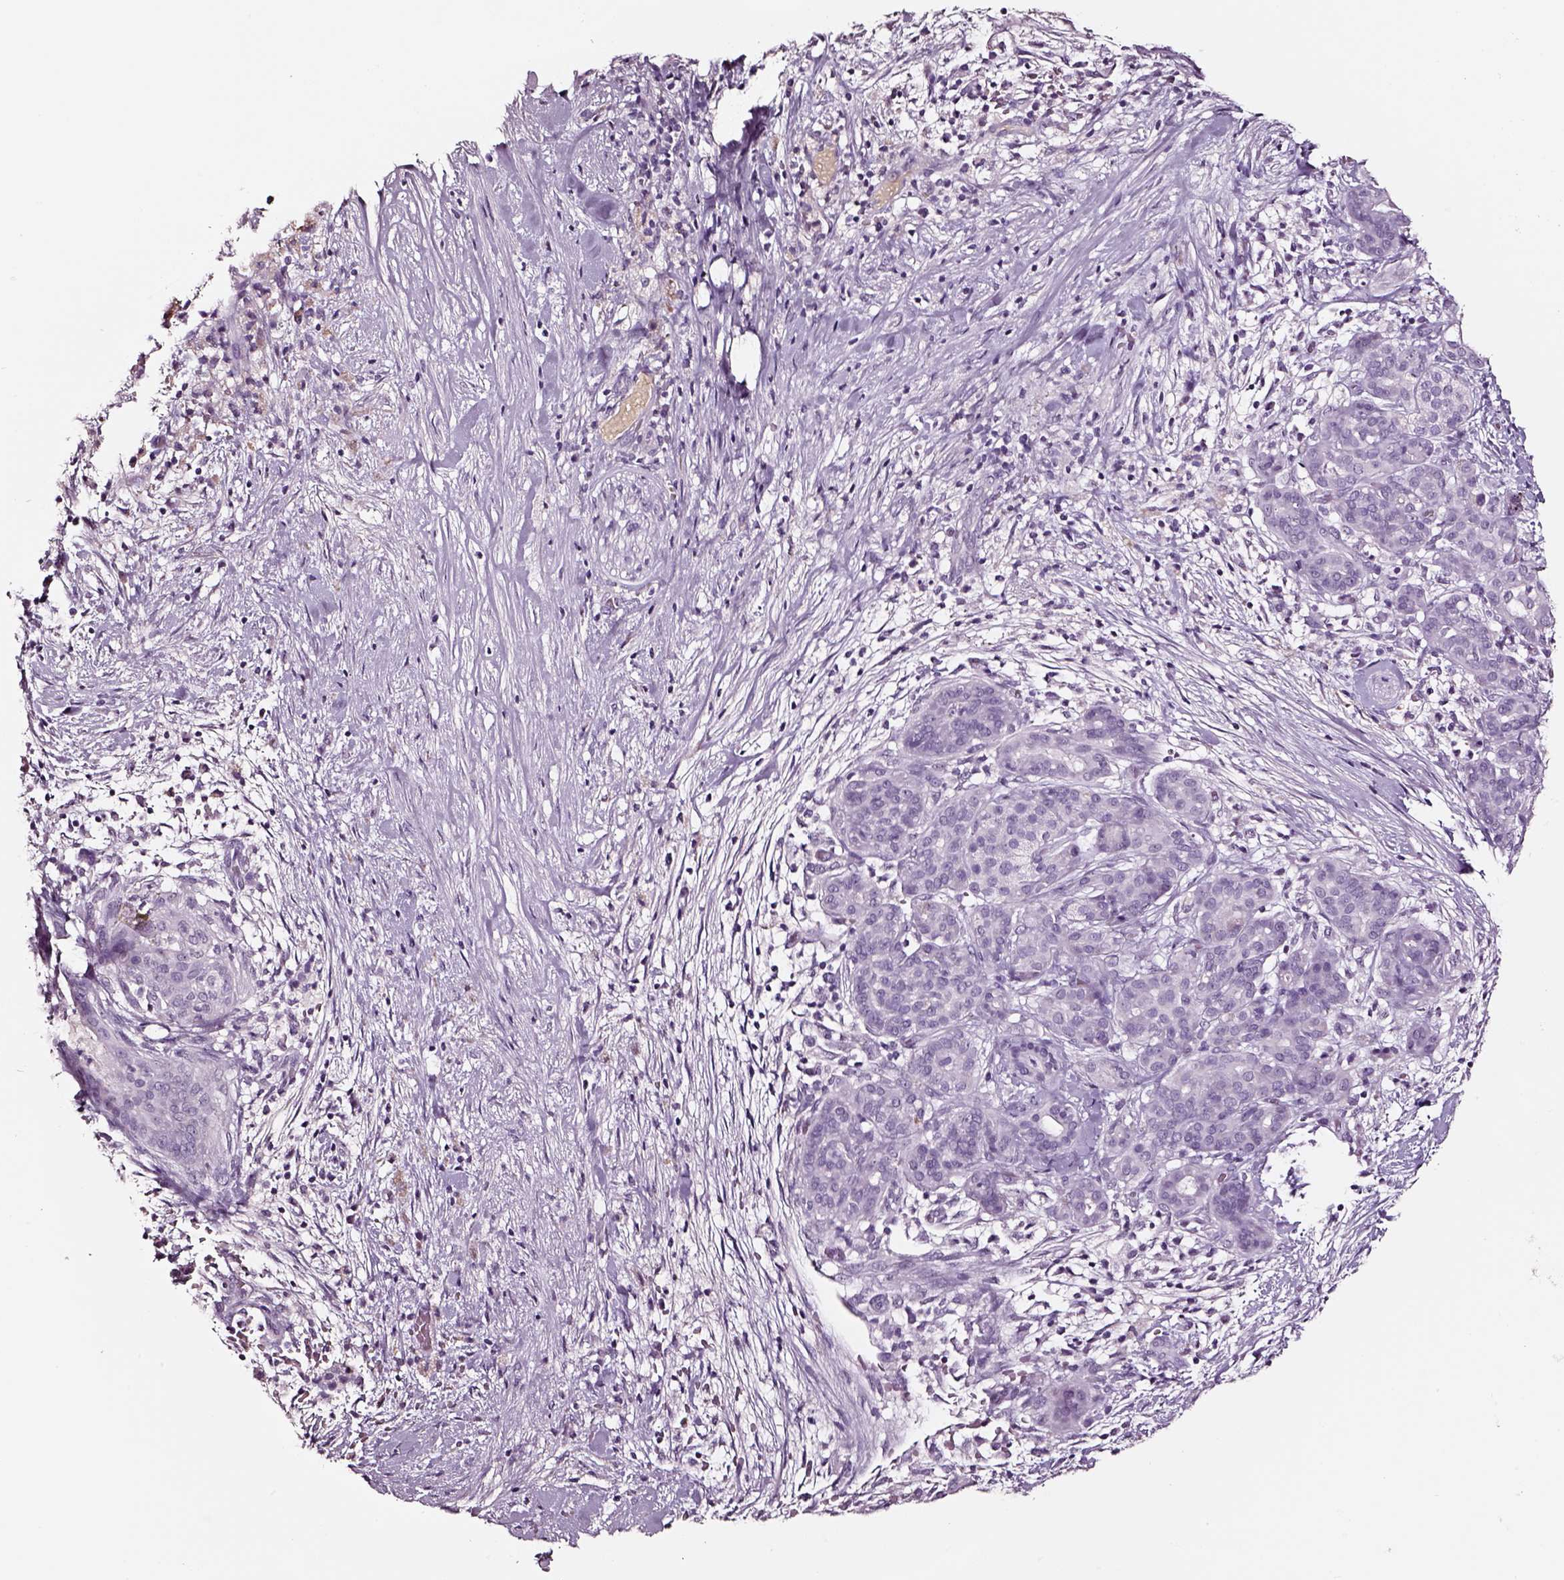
{"staining": {"intensity": "negative", "quantity": "none", "location": "none"}, "tissue": "pancreatic cancer", "cell_type": "Tumor cells", "image_type": "cancer", "snomed": [{"axis": "morphology", "description": "Adenocarcinoma, NOS"}, {"axis": "topography", "description": "Pancreas"}], "caption": "DAB immunohistochemical staining of pancreatic cancer reveals no significant expression in tumor cells.", "gene": "SMIM17", "patient": {"sex": "male", "age": 44}}